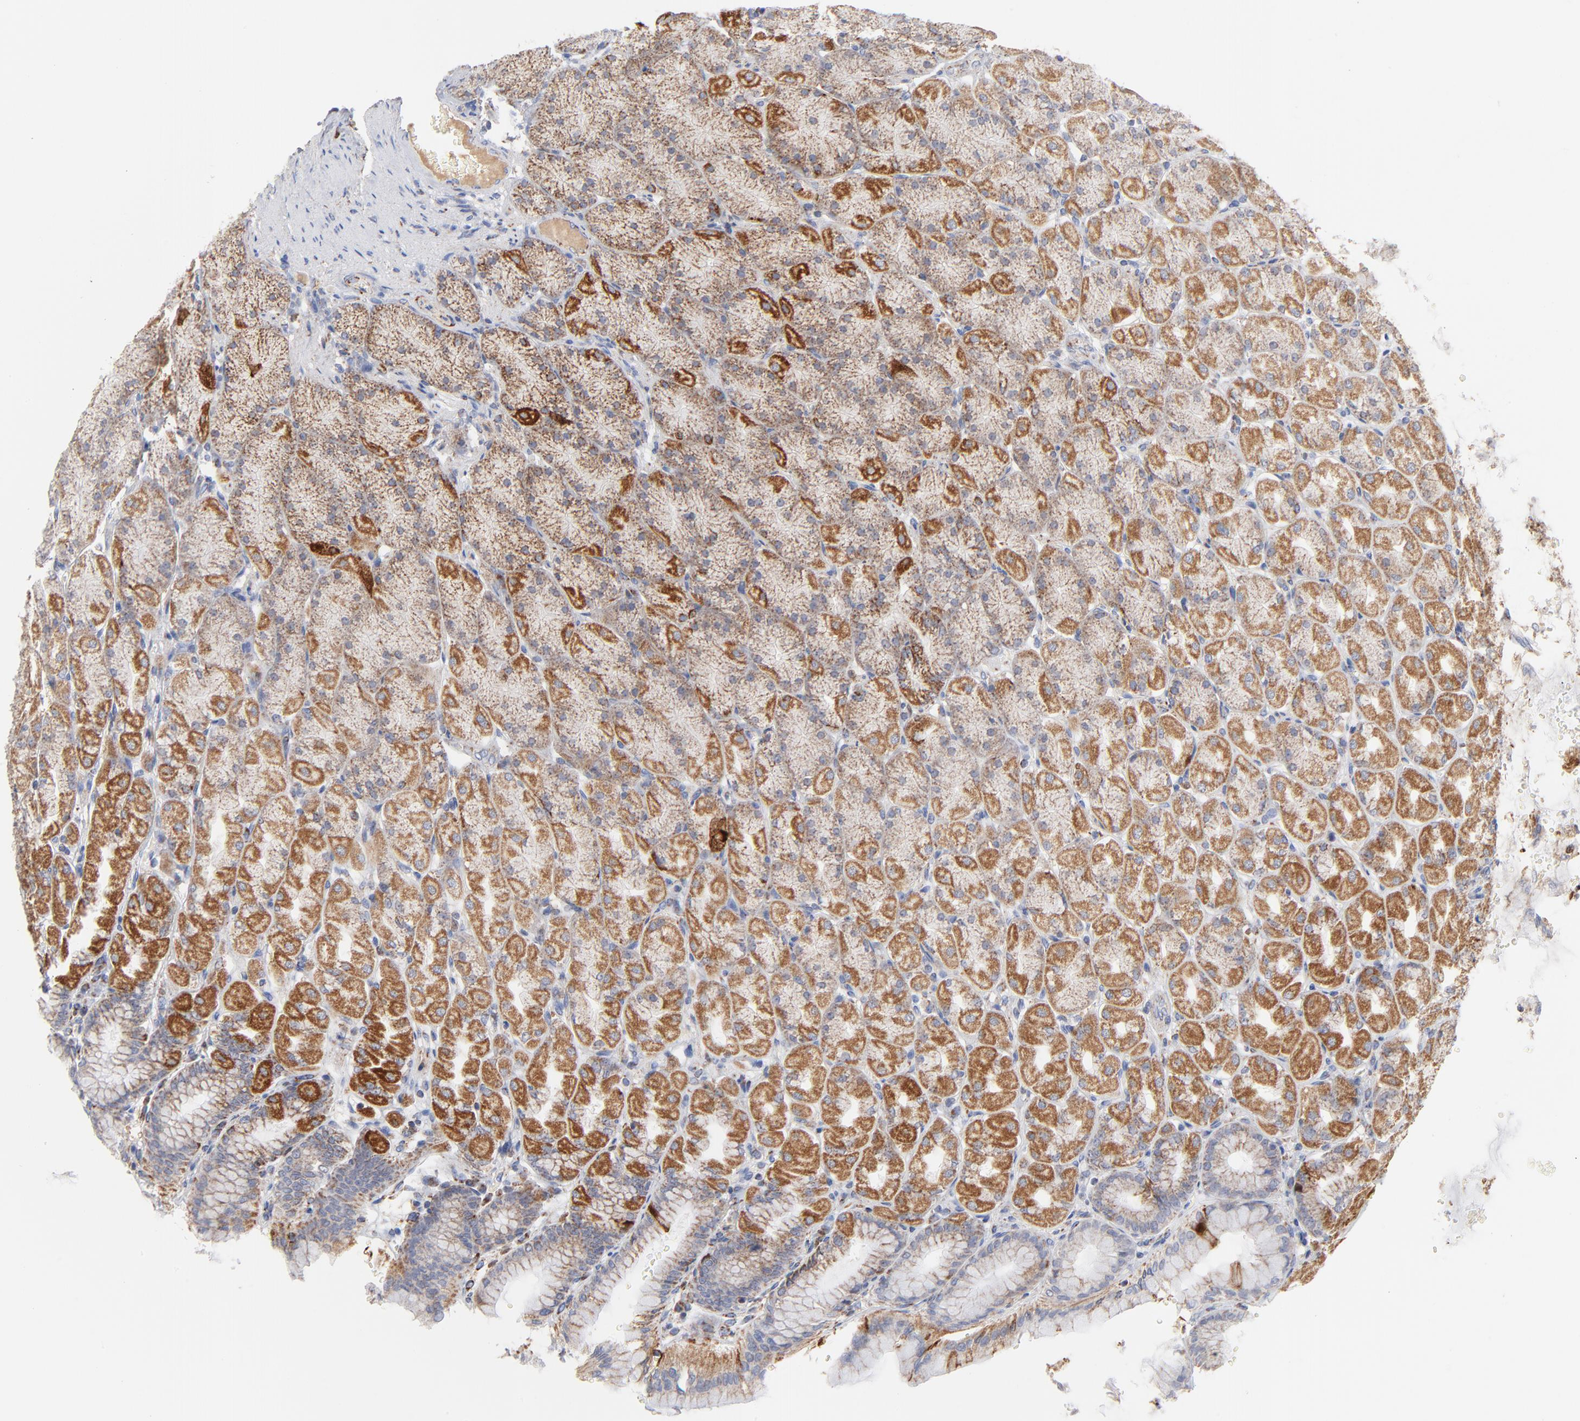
{"staining": {"intensity": "strong", "quantity": ">75%", "location": "cytoplasmic/membranous"}, "tissue": "stomach", "cell_type": "Glandular cells", "image_type": "normal", "snomed": [{"axis": "morphology", "description": "Normal tissue, NOS"}, {"axis": "topography", "description": "Stomach, upper"}], "caption": "This histopathology image shows immunohistochemistry staining of normal stomach, with high strong cytoplasmic/membranous expression in about >75% of glandular cells.", "gene": "DIABLO", "patient": {"sex": "female", "age": 56}}